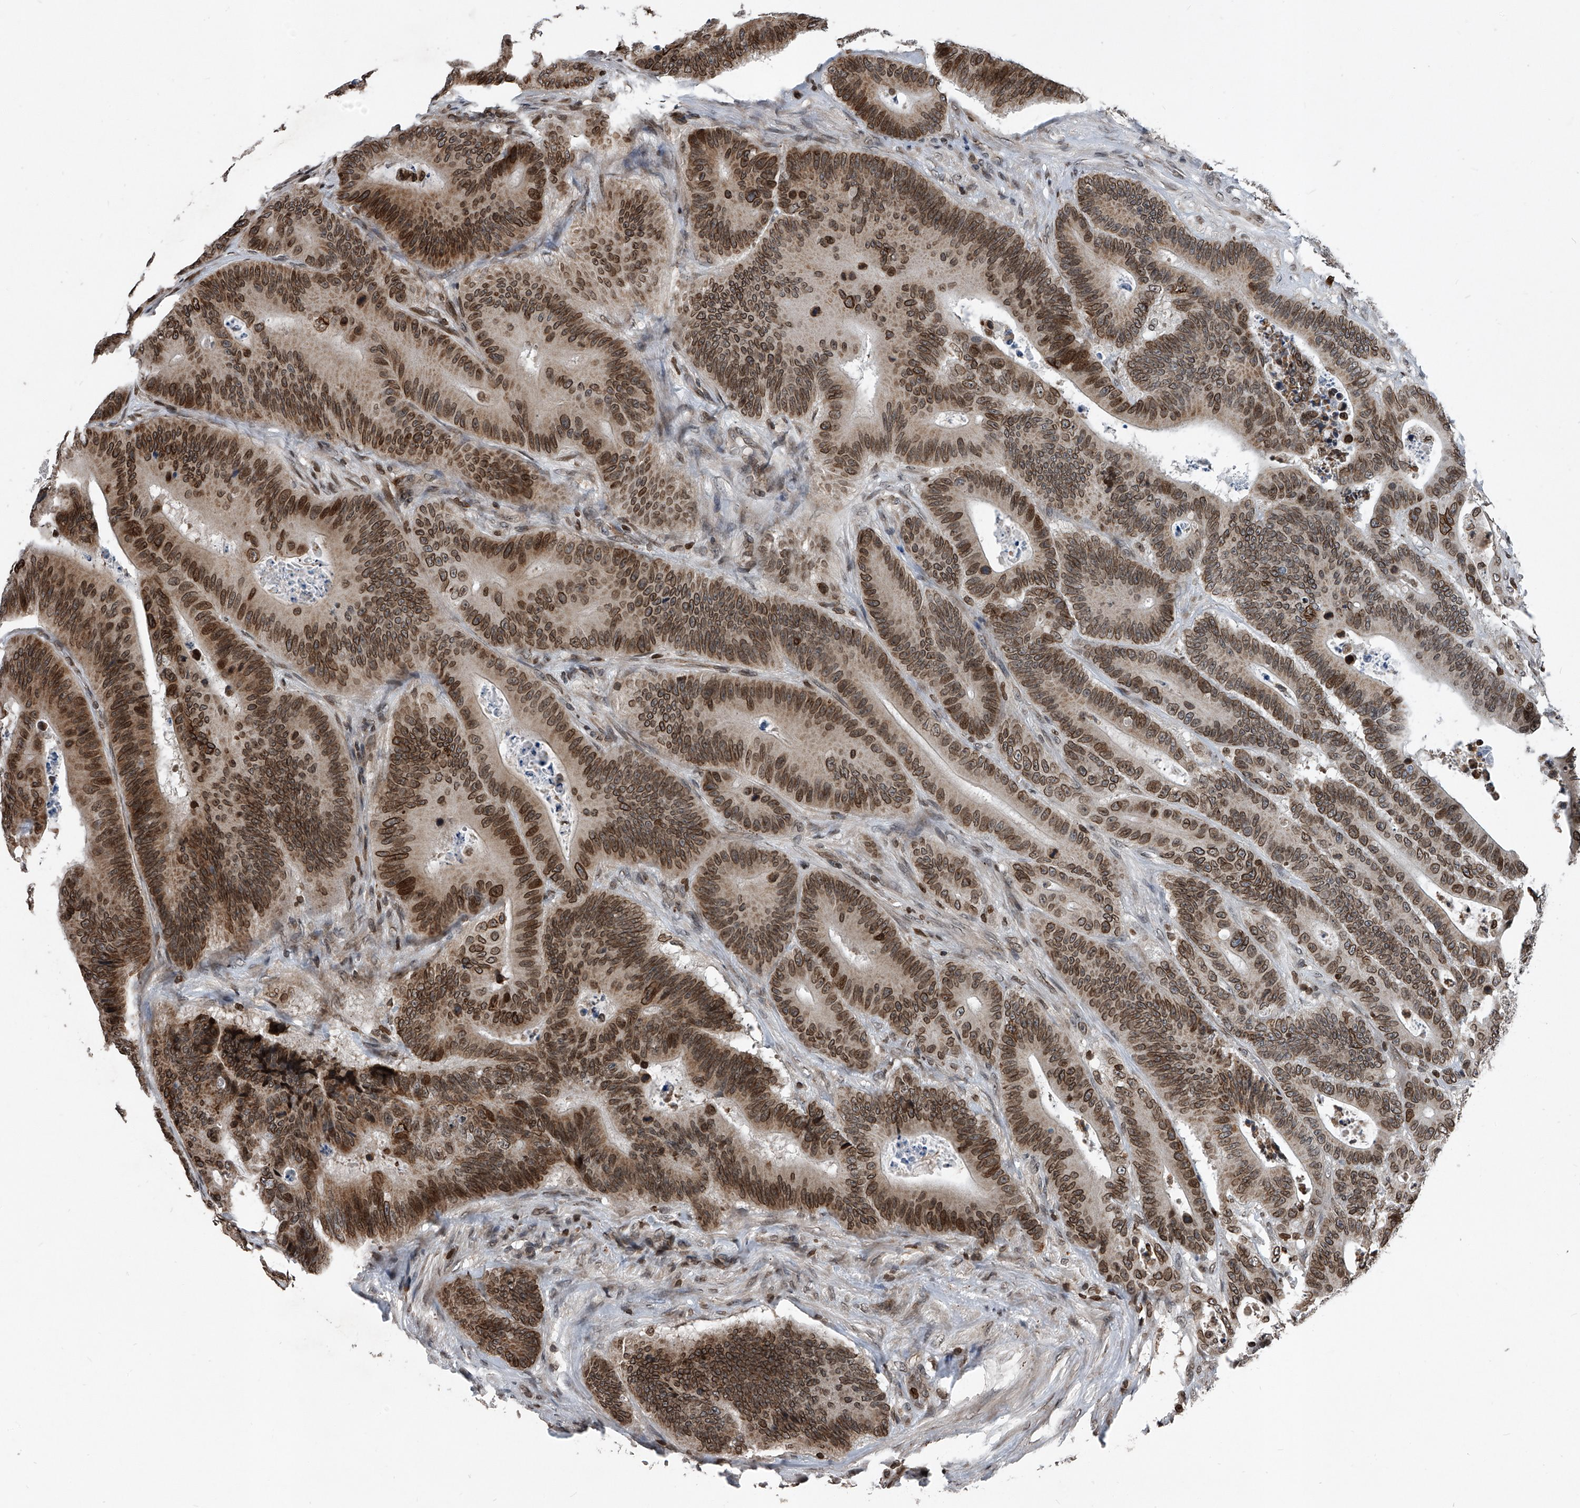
{"staining": {"intensity": "moderate", "quantity": ">75%", "location": "cytoplasmic/membranous,nuclear"}, "tissue": "colorectal cancer", "cell_type": "Tumor cells", "image_type": "cancer", "snomed": [{"axis": "morphology", "description": "Adenocarcinoma, NOS"}, {"axis": "topography", "description": "Colon"}], "caption": "Adenocarcinoma (colorectal) stained with immunohistochemistry (IHC) demonstrates moderate cytoplasmic/membranous and nuclear staining in approximately >75% of tumor cells.", "gene": "PHF20", "patient": {"sex": "male", "age": 83}}